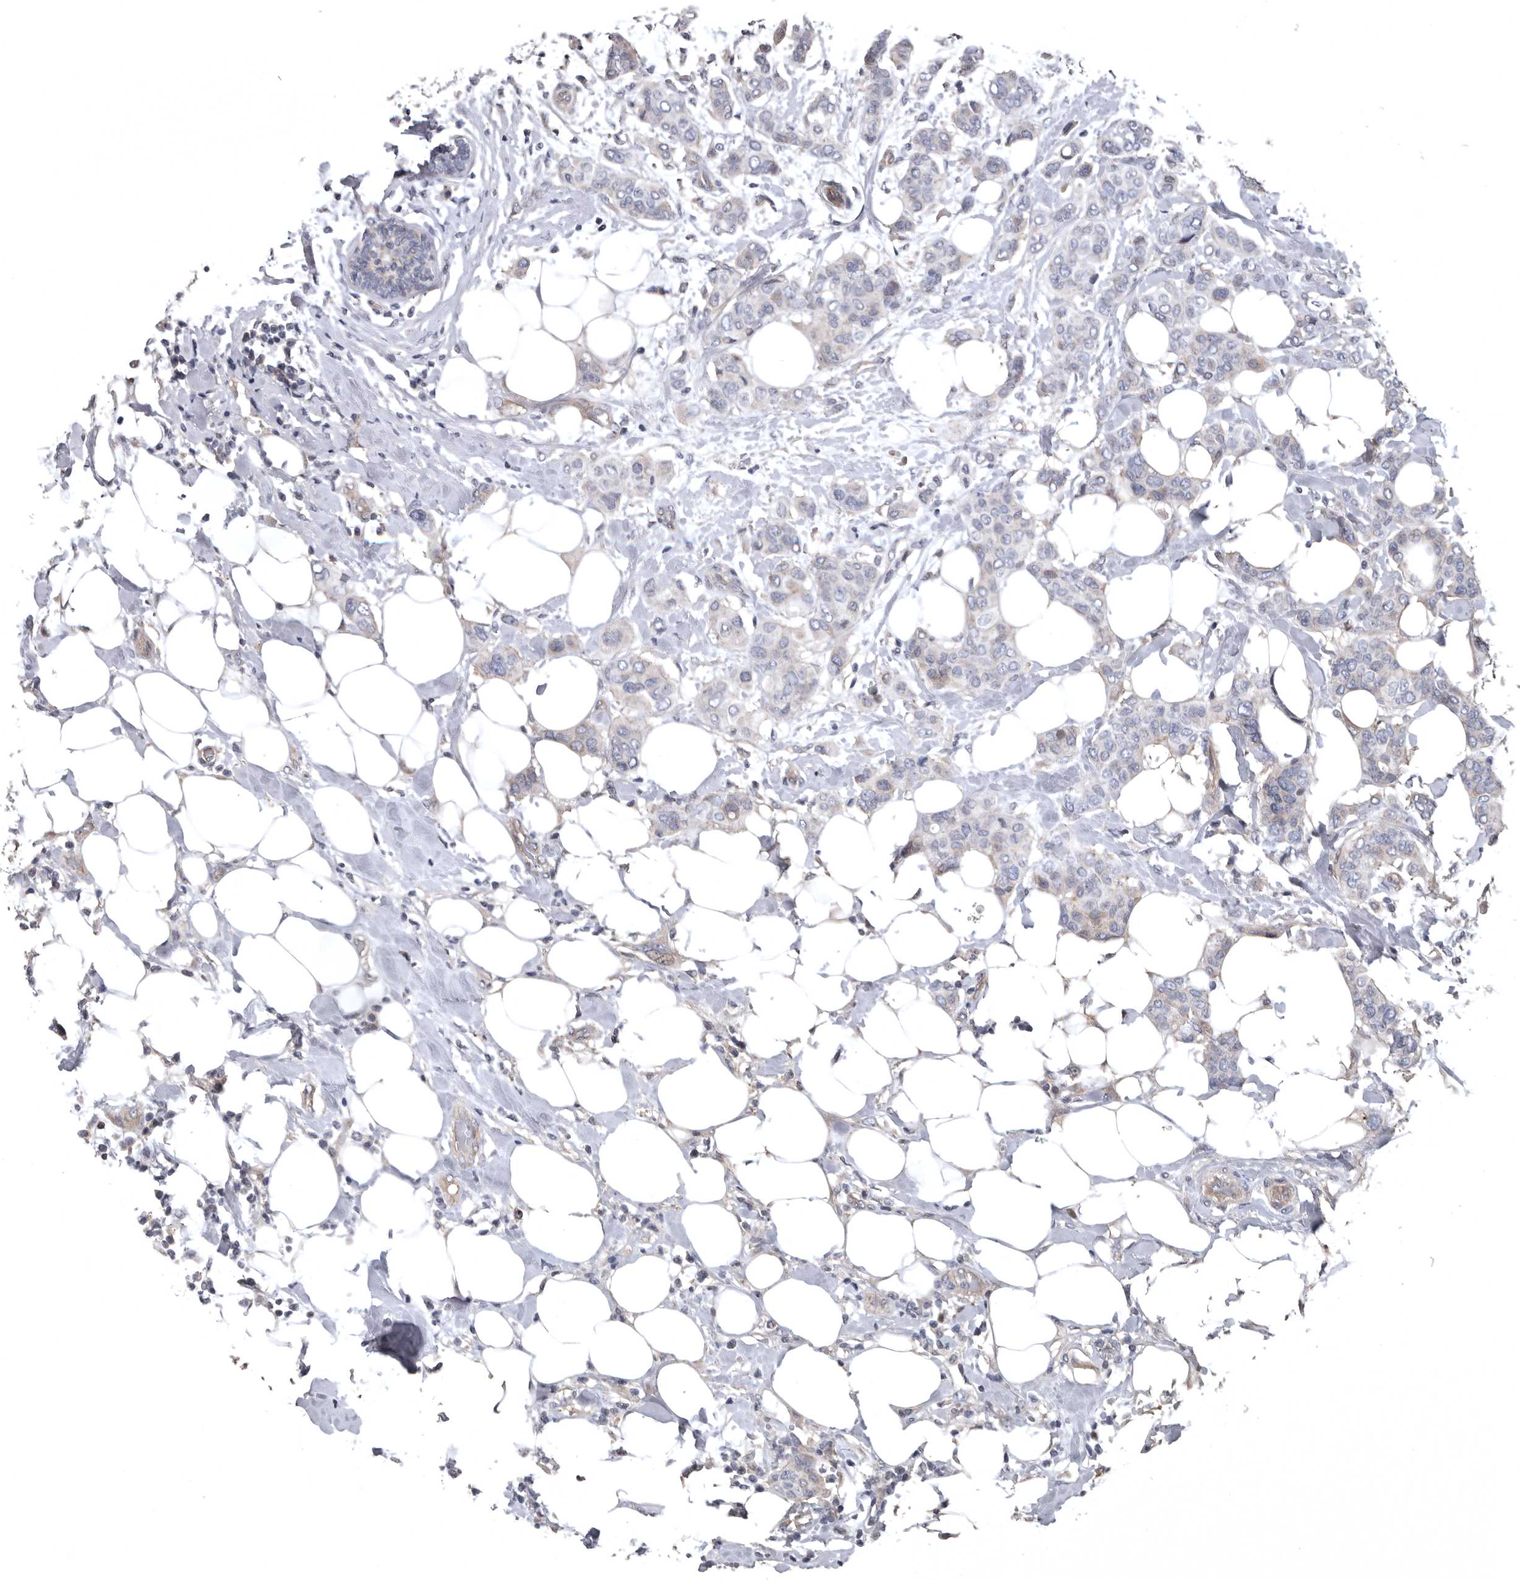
{"staining": {"intensity": "negative", "quantity": "none", "location": "none"}, "tissue": "breast cancer", "cell_type": "Tumor cells", "image_type": "cancer", "snomed": [{"axis": "morphology", "description": "Lobular carcinoma"}, {"axis": "topography", "description": "Breast"}], "caption": "Breast lobular carcinoma was stained to show a protein in brown. There is no significant positivity in tumor cells.", "gene": "RNF217", "patient": {"sex": "female", "age": 51}}